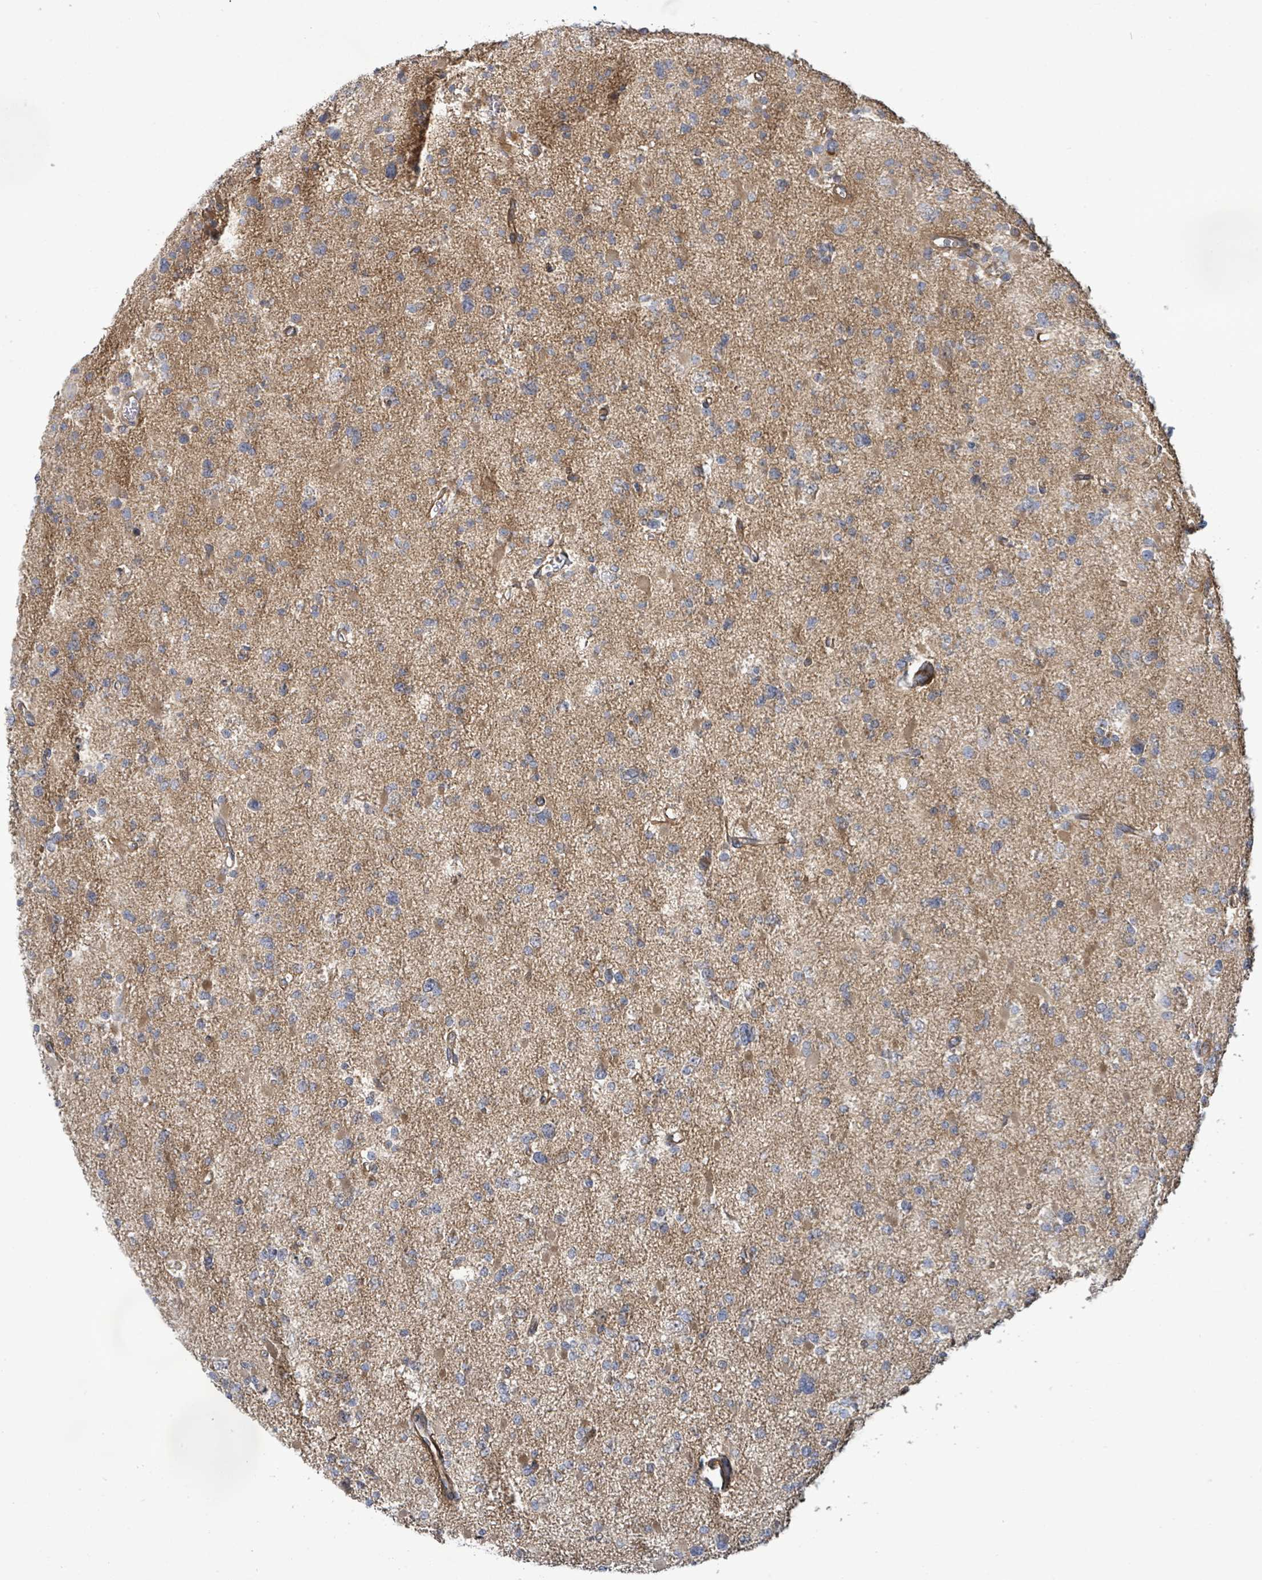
{"staining": {"intensity": "weak", "quantity": "25%-75%", "location": "cytoplasmic/membranous"}, "tissue": "glioma", "cell_type": "Tumor cells", "image_type": "cancer", "snomed": [{"axis": "morphology", "description": "Glioma, malignant, Low grade"}, {"axis": "topography", "description": "Brain"}], "caption": "This histopathology image reveals malignant glioma (low-grade) stained with IHC to label a protein in brown. The cytoplasmic/membranous of tumor cells show weak positivity for the protein. Nuclei are counter-stained blue.", "gene": "KBTBD11", "patient": {"sex": "female", "age": 22}}